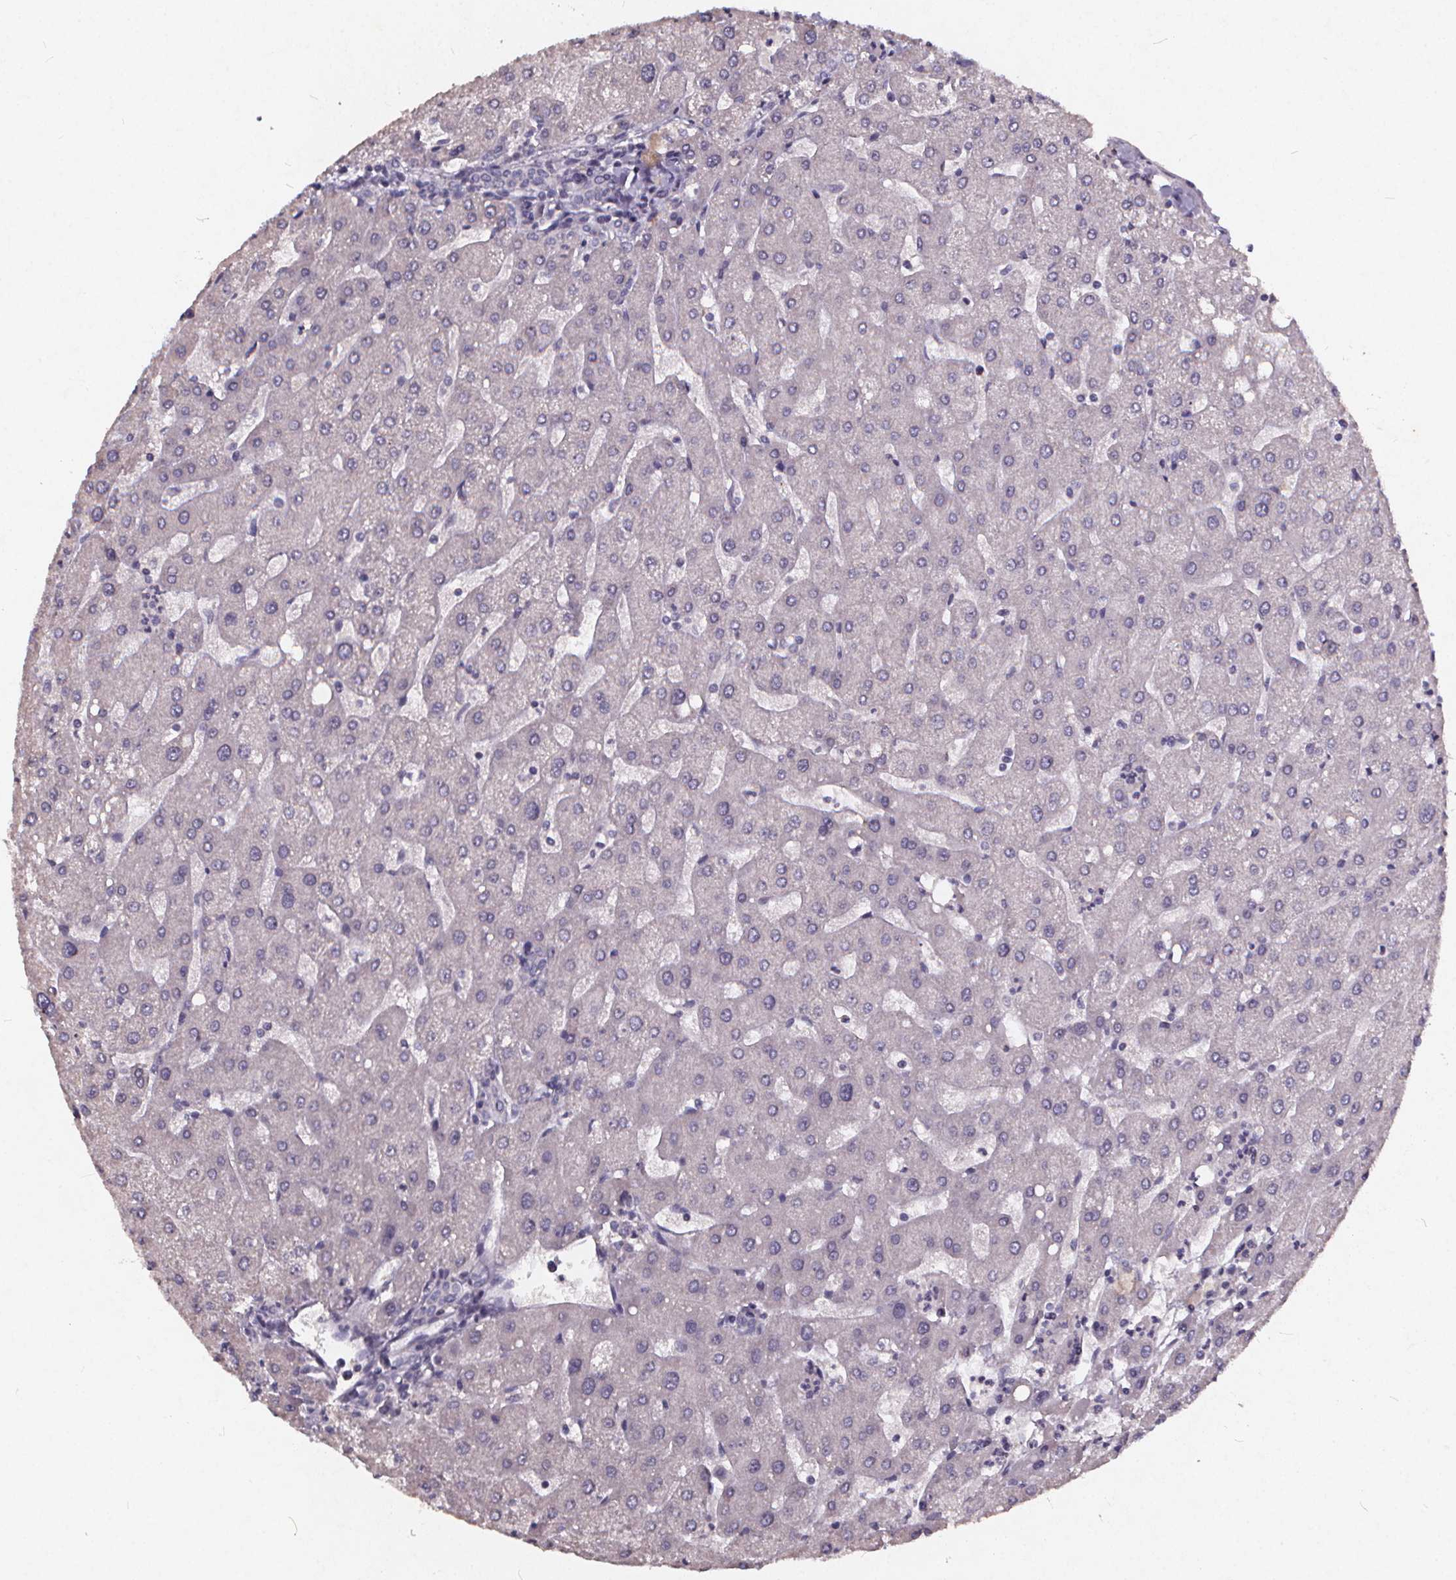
{"staining": {"intensity": "negative", "quantity": "none", "location": "none"}, "tissue": "liver", "cell_type": "Cholangiocytes", "image_type": "normal", "snomed": [{"axis": "morphology", "description": "Normal tissue, NOS"}, {"axis": "topography", "description": "Liver"}], "caption": "Immunohistochemistry photomicrograph of benign human liver stained for a protein (brown), which exhibits no staining in cholangiocytes. The staining was performed using DAB (3,3'-diaminobenzidine) to visualize the protein expression in brown, while the nuclei were stained in blue with hematoxylin (Magnification: 20x).", "gene": "TSPAN14", "patient": {"sex": "male", "age": 67}}